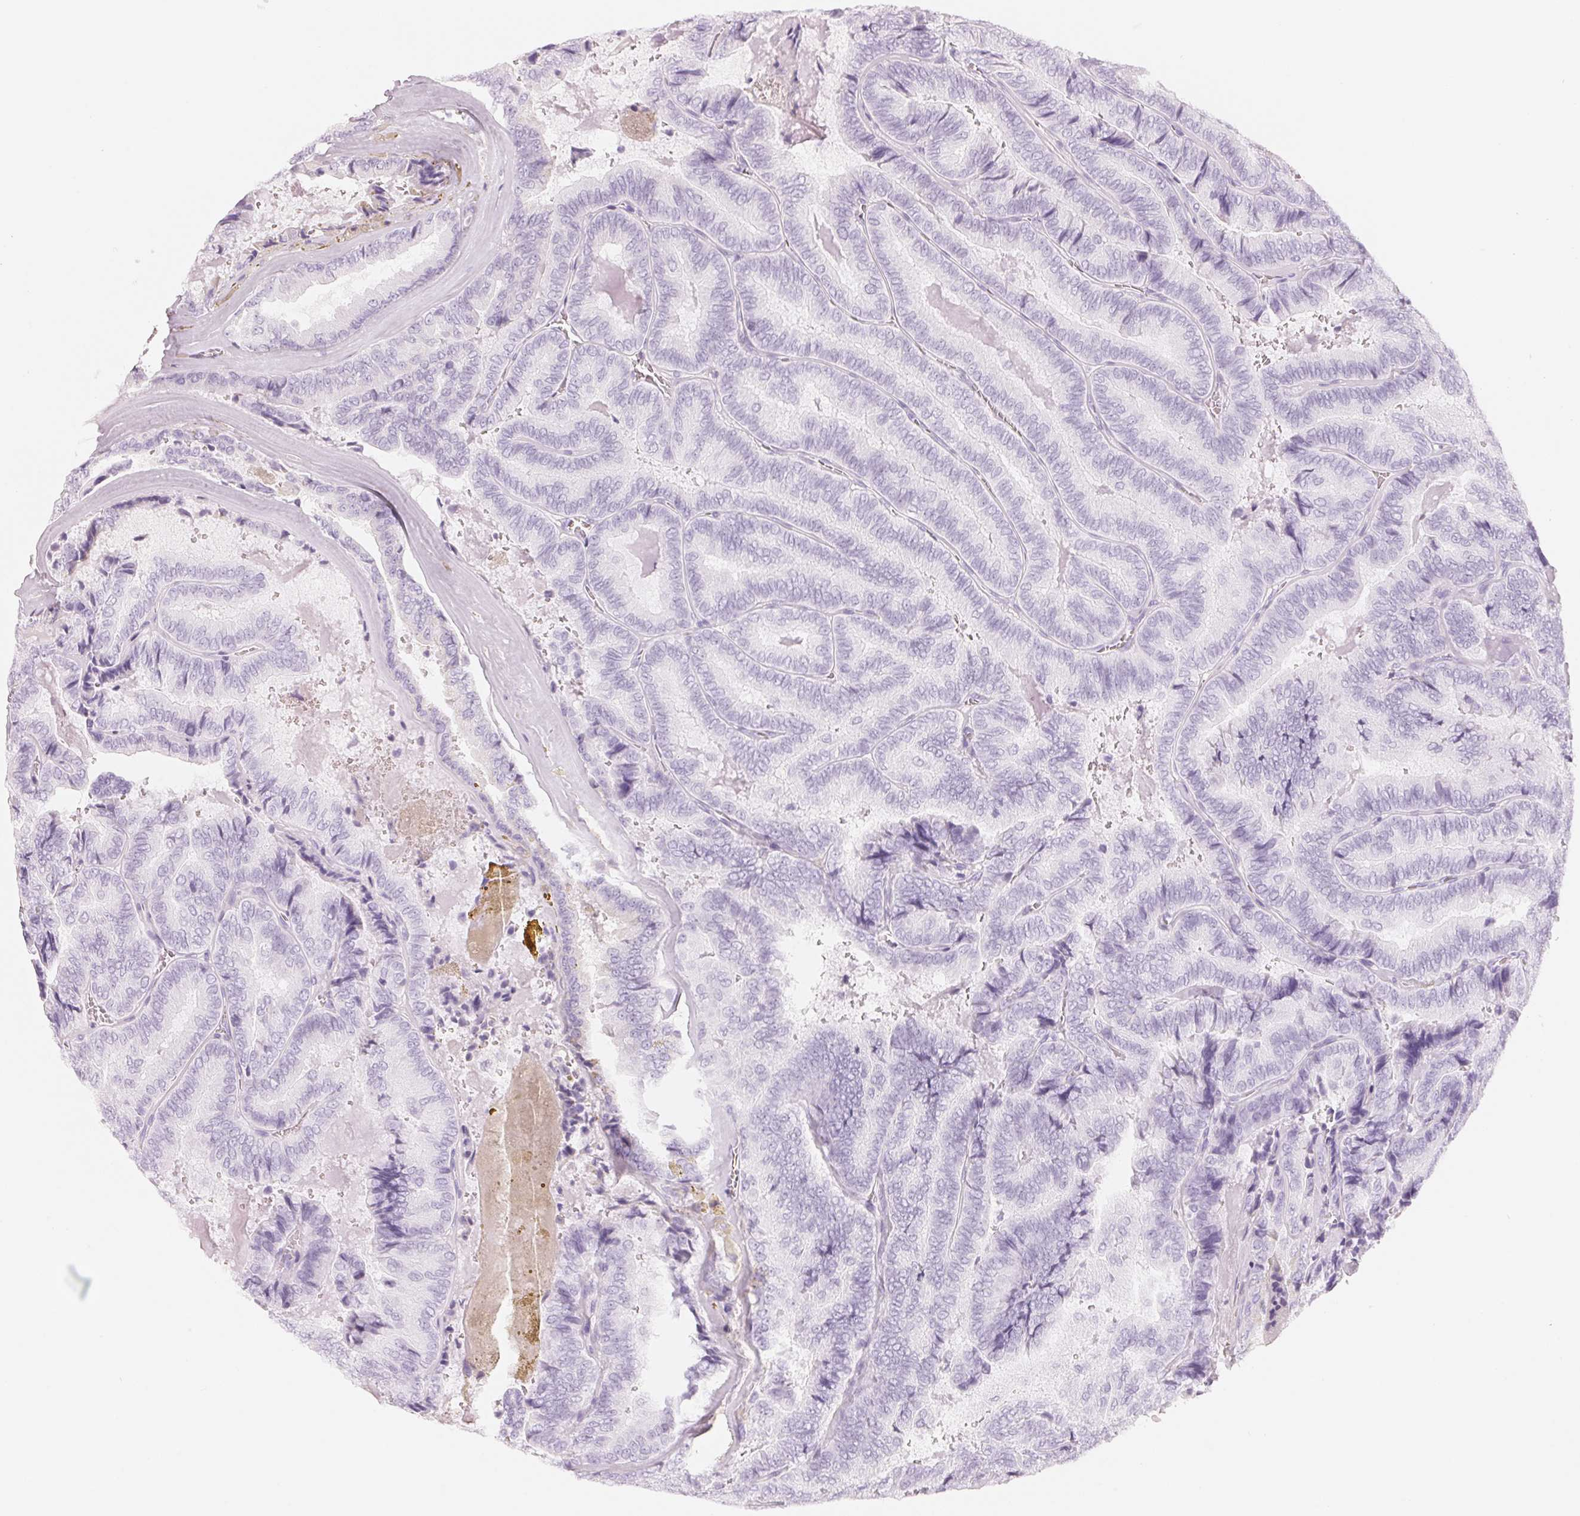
{"staining": {"intensity": "negative", "quantity": "none", "location": "none"}, "tissue": "thyroid cancer", "cell_type": "Tumor cells", "image_type": "cancer", "snomed": [{"axis": "morphology", "description": "Papillary adenocarcinoma, NOS"}, {"axis": "topography", "description": "Thyroid gland"}], "caption": "The histopathology image exhibits no significant positivity in tumor cells of papillary adenocarcinoma (thyroid).", "gene": "CFHR2", "patient": {"sex": "female", "age": 75}}